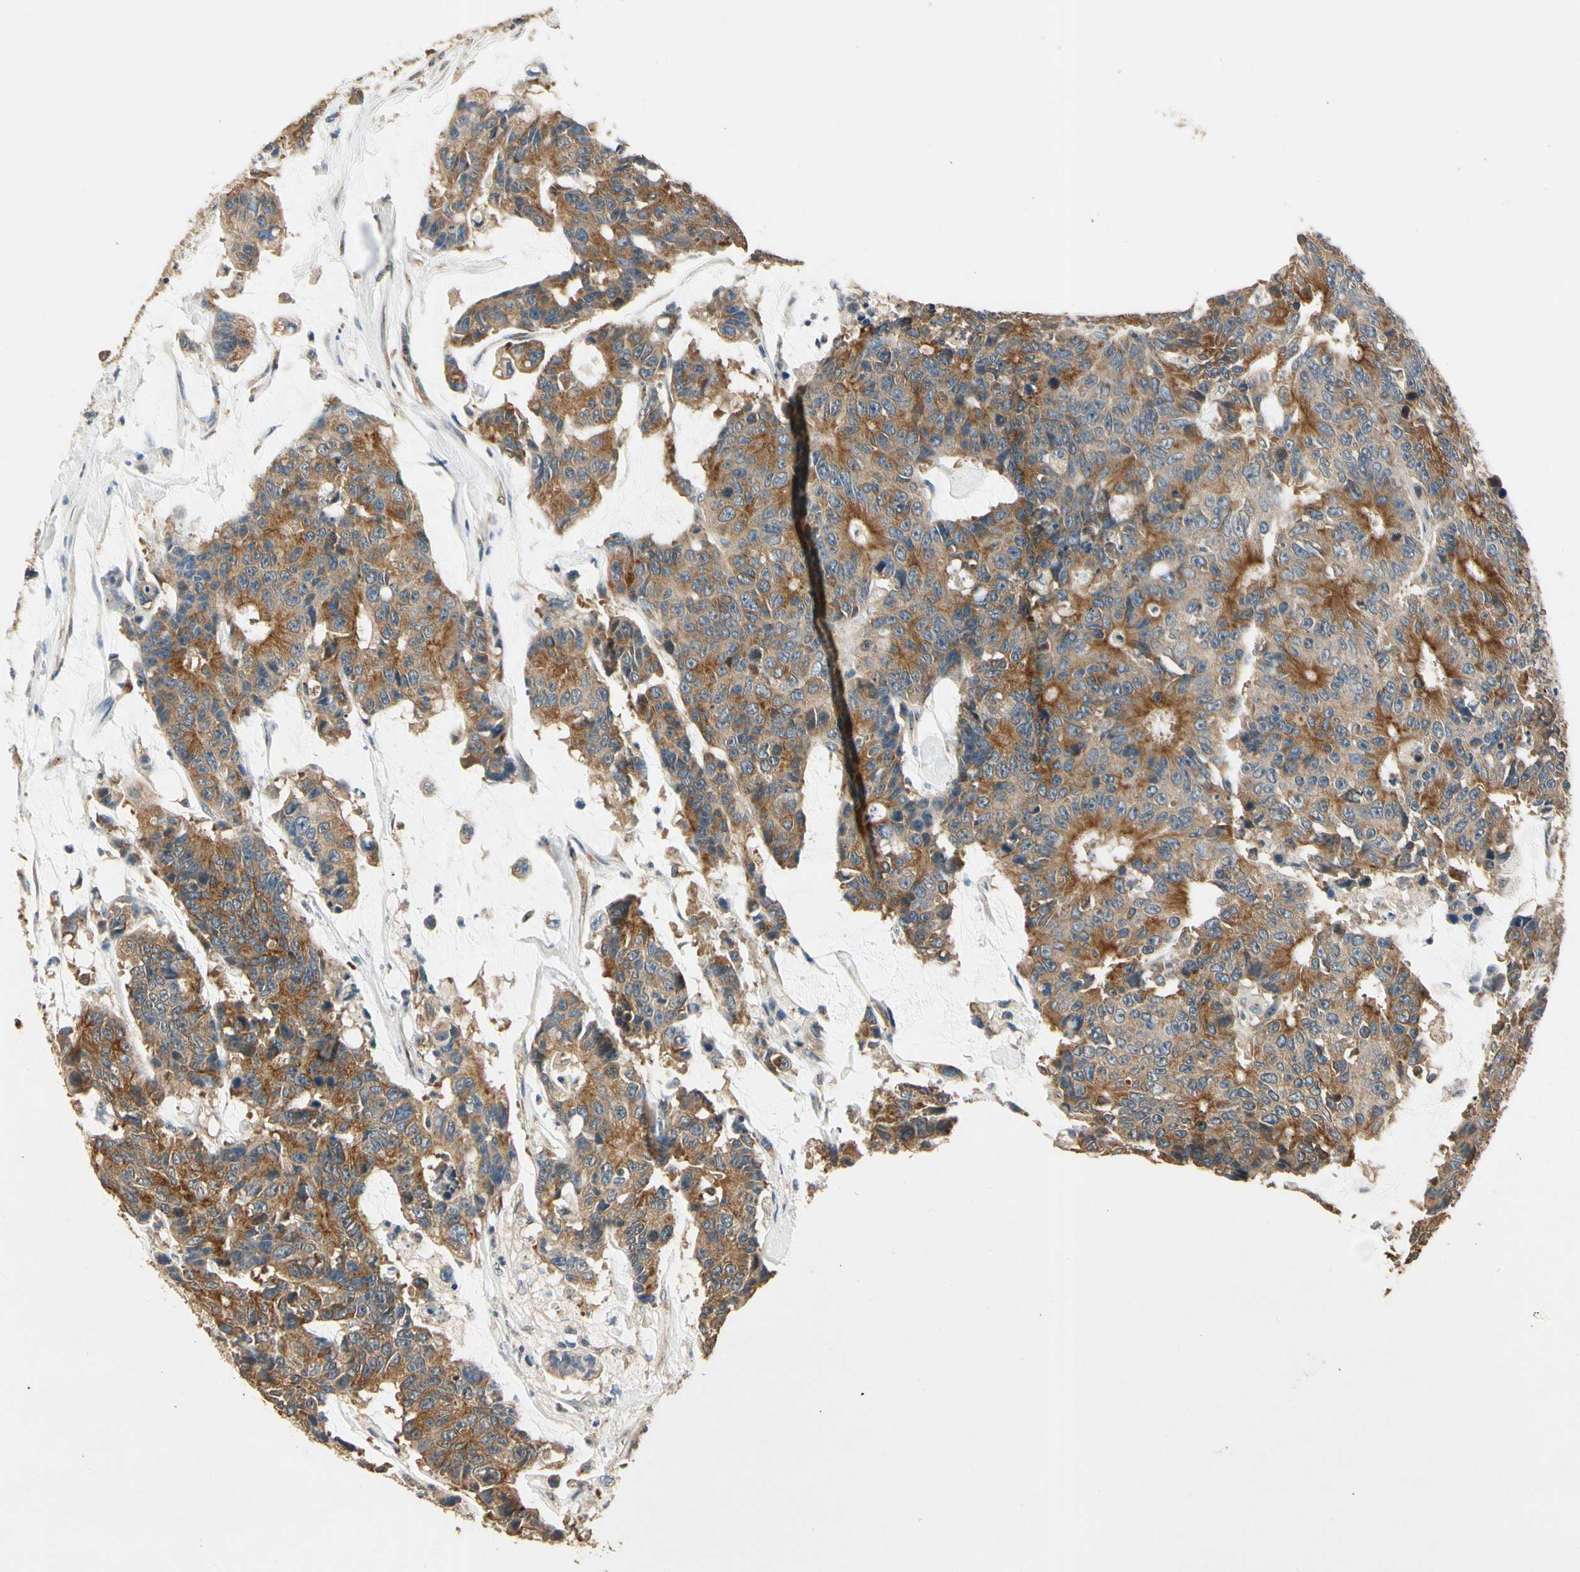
{"staining": {"intensity": "strong", "quantity": ">75%", "location": "cytoplasmic/membranous"}, "tissue": "colorectal cancer", "cell_type": "Tumor cells", "image_type": "cancer", "snomed": [{"axis": "morphology", "description": "Adenocarcinoma, NOS"}, {"axis": "topography", "description": "Colon"}], "caption": "DAB immunohistochemical staining of human colorectal cancer demonstrates strong cytoplasmic/membranous protein expression in about >75% of tumor cells.", "gene": "AKAP9", "patient": {"sex": "female", "age": 86}}